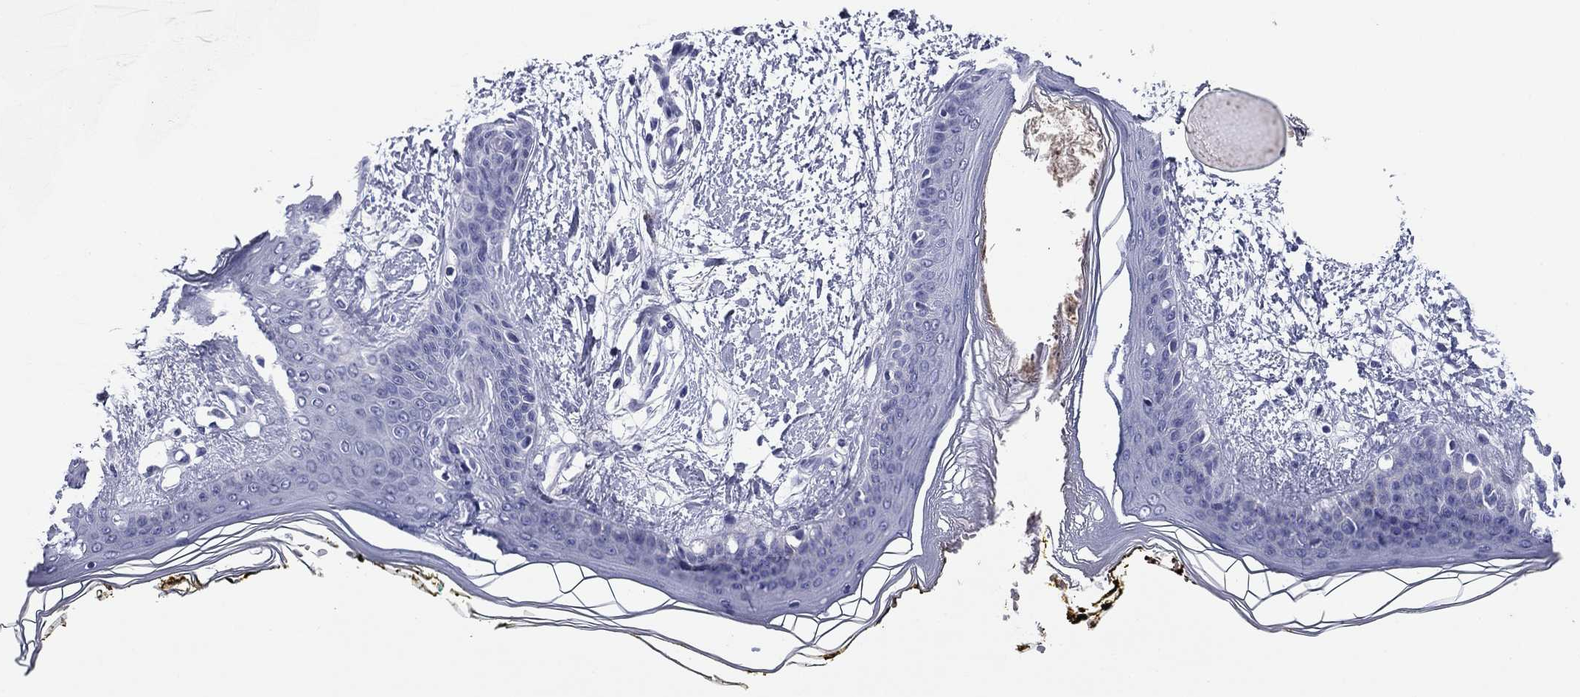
{"staining": {"intensity": "negative", "quantity": "none", "location": "none"}, "tissue": "skin", "cell_type": "Fibroblasts", "image_type": "normal", "snomed": [{"axis": "morphology", "description": "Normal tissue, NOS"}, {"axis": "topography", "description": "Skin"}], "caption": "DAB (3,3'-diaminobenzidine) immunohistochemical staining of unremarkable human skin shows no significant positivity in fibroblasts.", "gene": "ABCC2", "patient": {"sex": "female", "age": 34}}